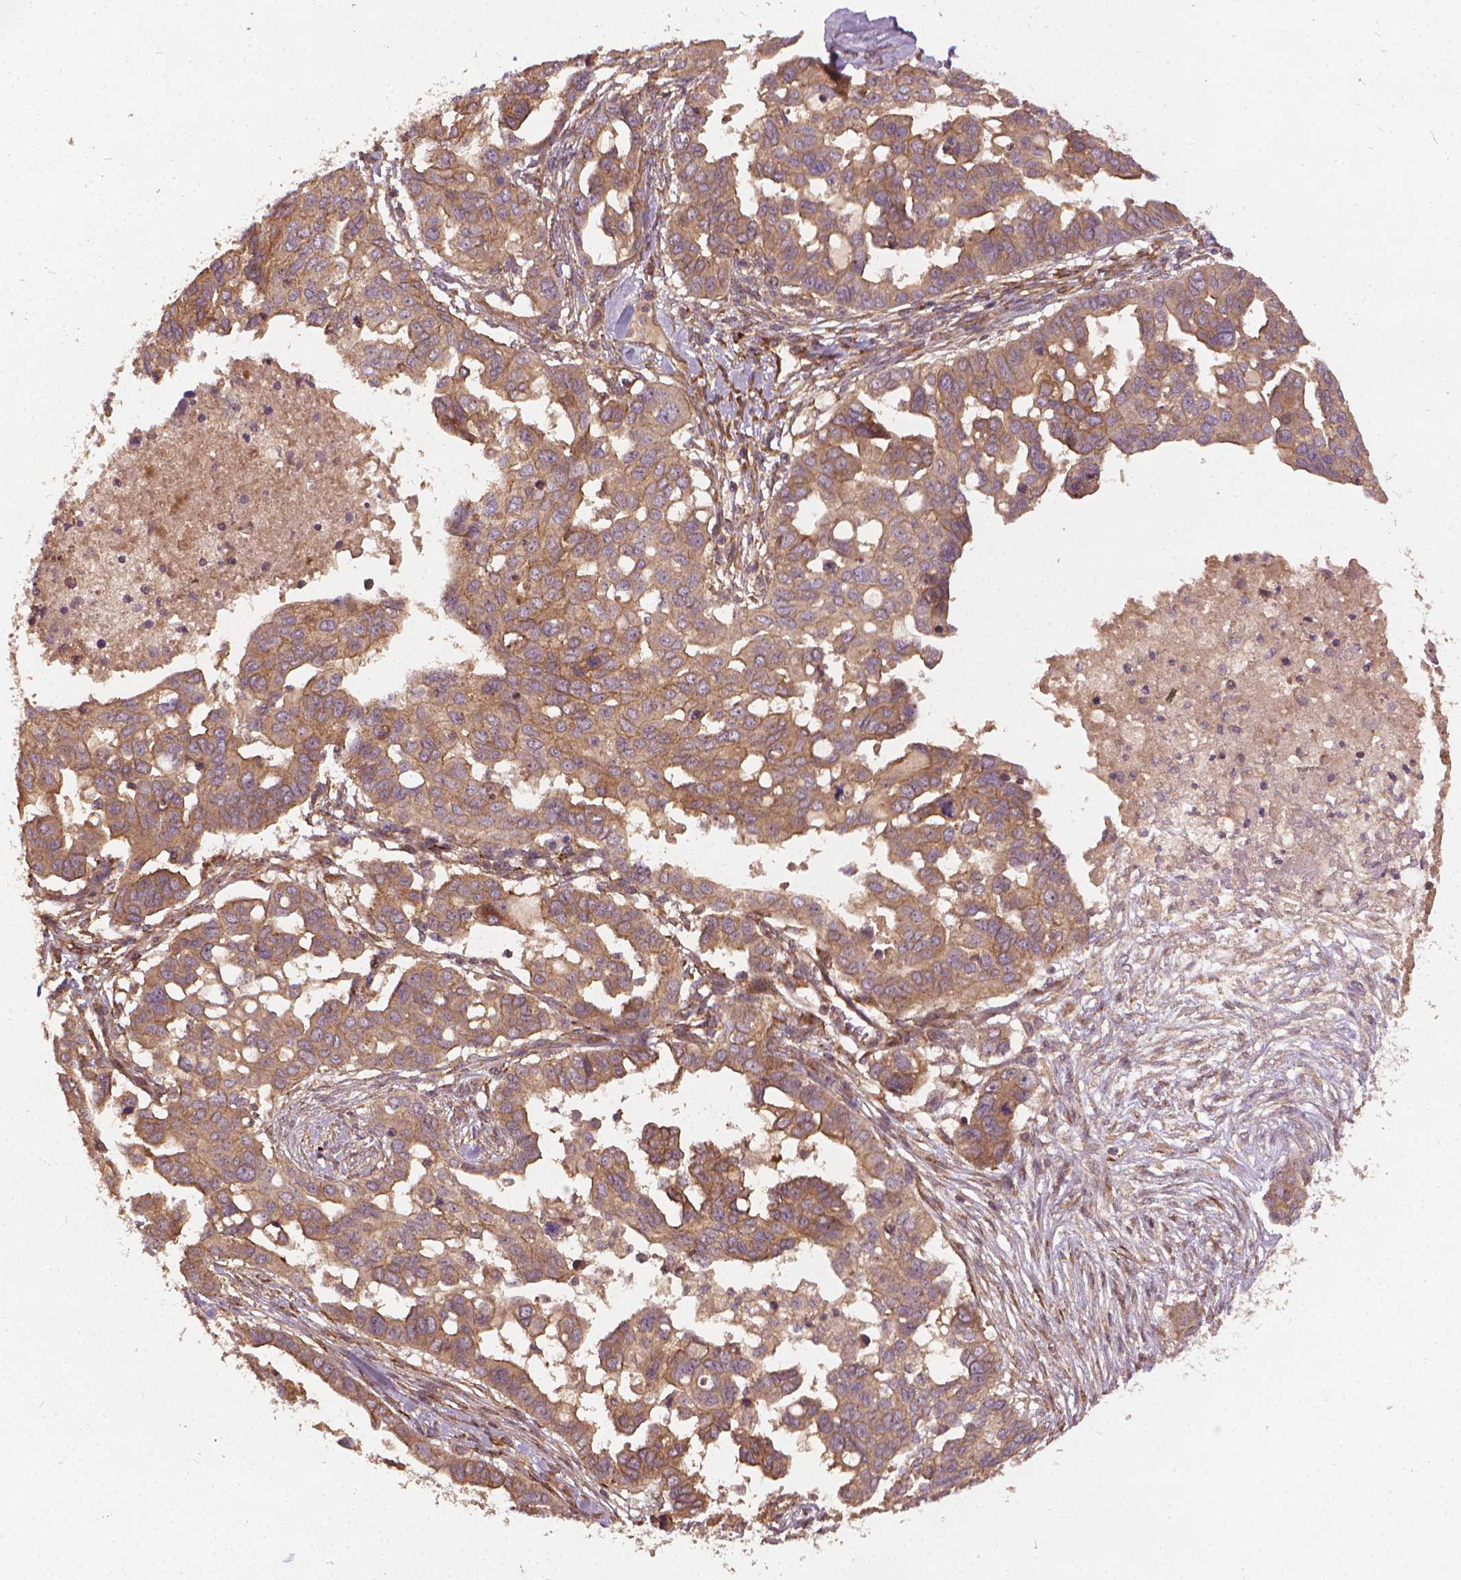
{"staining": {"intensity": "moderate", "quantity": ">75%", "location": "cytoplasmic/membranous"}, "tissue": "ovarian cancer", "cell_type": "Tumor cells", "image_type": "cancer", "snomed": [{"axis": "morphology", "description": "Carcinoma, endometroid"}, {"axis": "topography", "description": "Ovary"}], "caption": "Tumor cells display medium levels of moderate cytoplasmic/membranous positivity in approximately >75% of cells in endometroid carcinoma (ovarian). The protein of interest is stained brown, and the nuclei are stained in blue (DAB IHC with brightfield microscopy, high magnification).", "gene": "UBXN2A", "patient": {"sex": "female", "age": 78}}